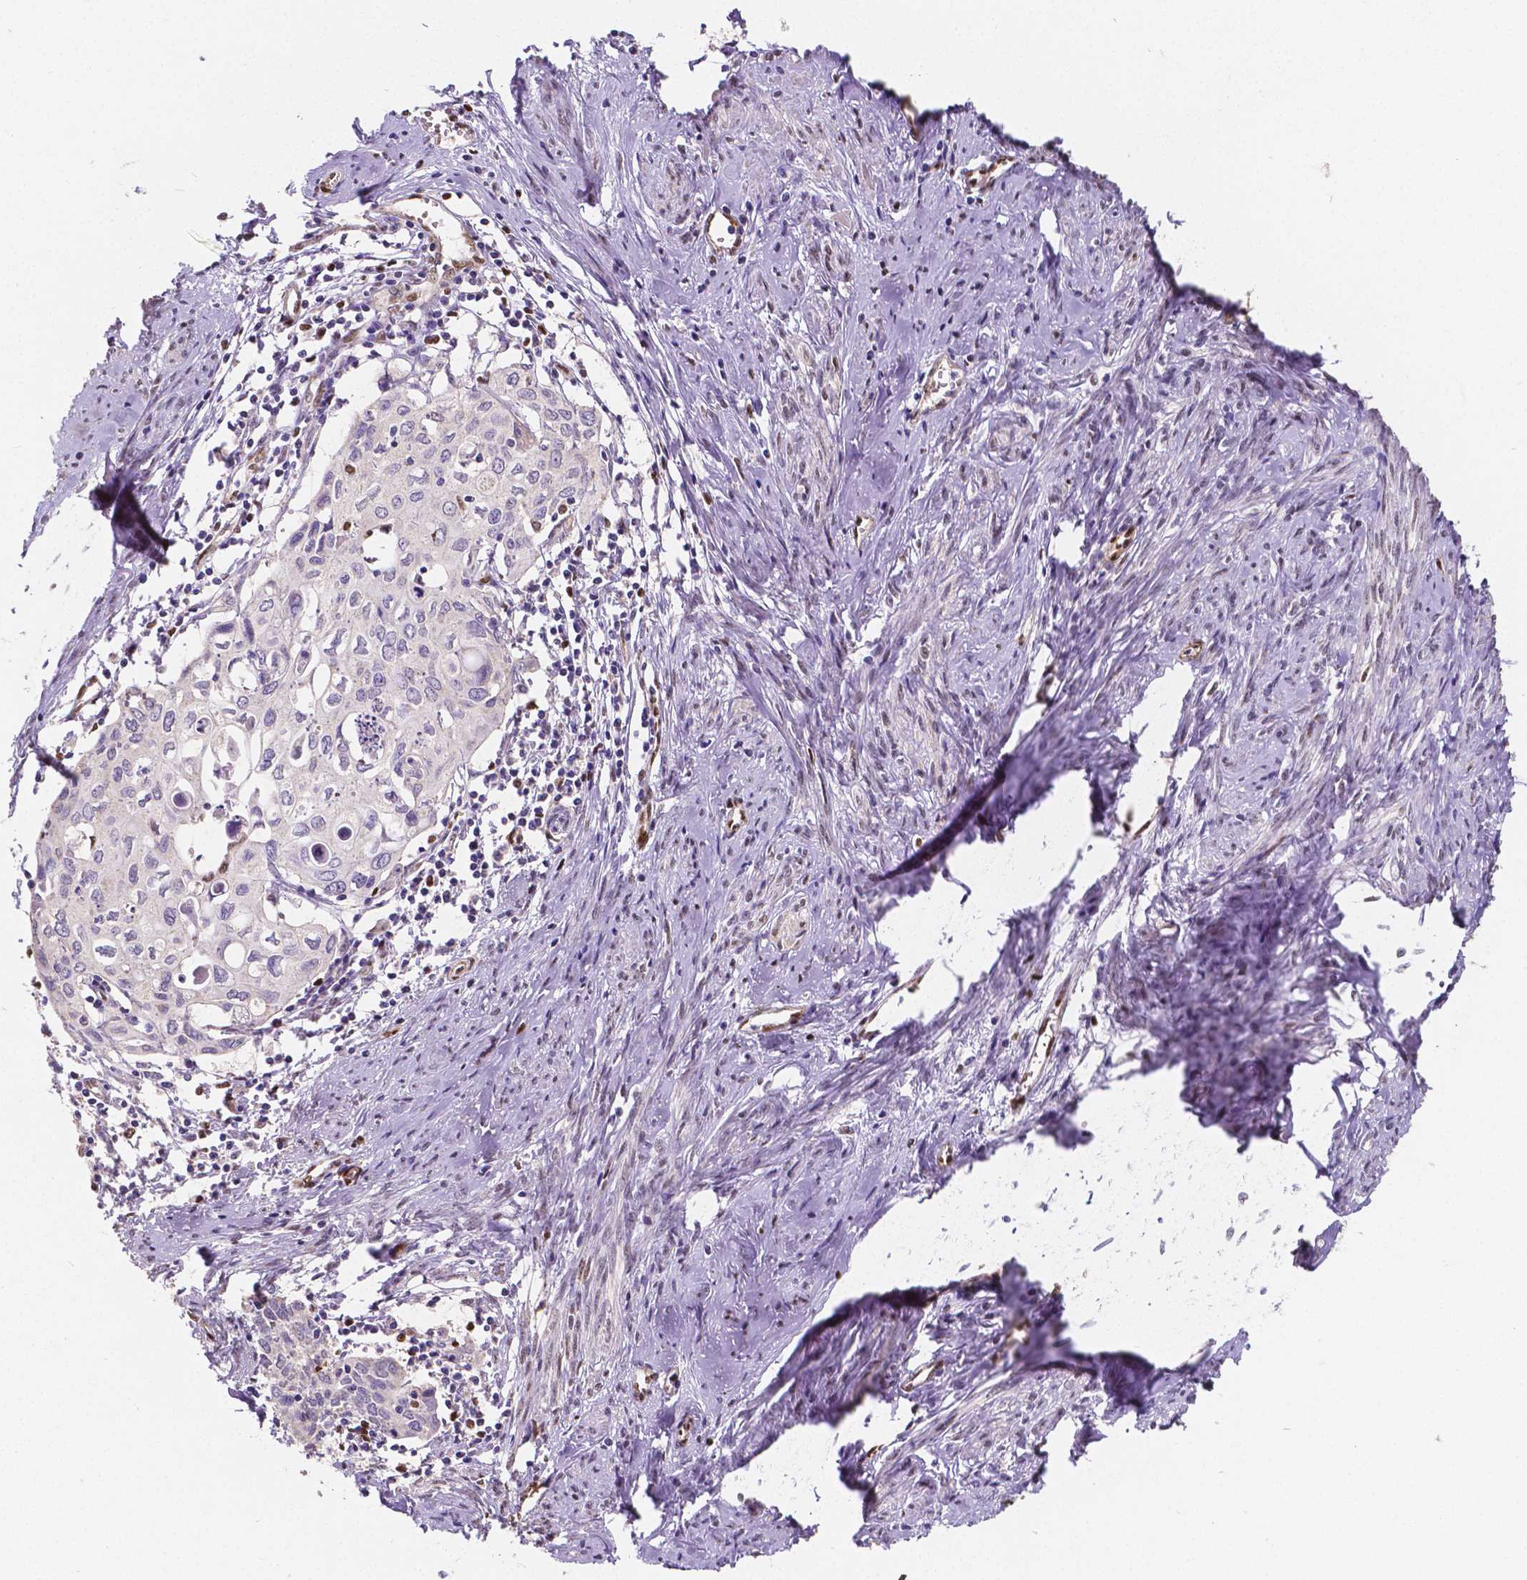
{"staining": {"intensity": "negative", "quantity": "none", "location": "none"}, "tissue": "cervical cancer", "cell_type": "Tumor cells", "image_type": "cancer", "snomed": [{"axis": "morphology", "description": "Squamous cell carcinoma, NOS"}, {"axis": "topography", "description": "Cervix"}], "caption": "A photomicrograph of human cervical cancer is negative for staining in tumor cells.", "gene": "MEF2C", "patient": {"sex": "female", "age": 62}}